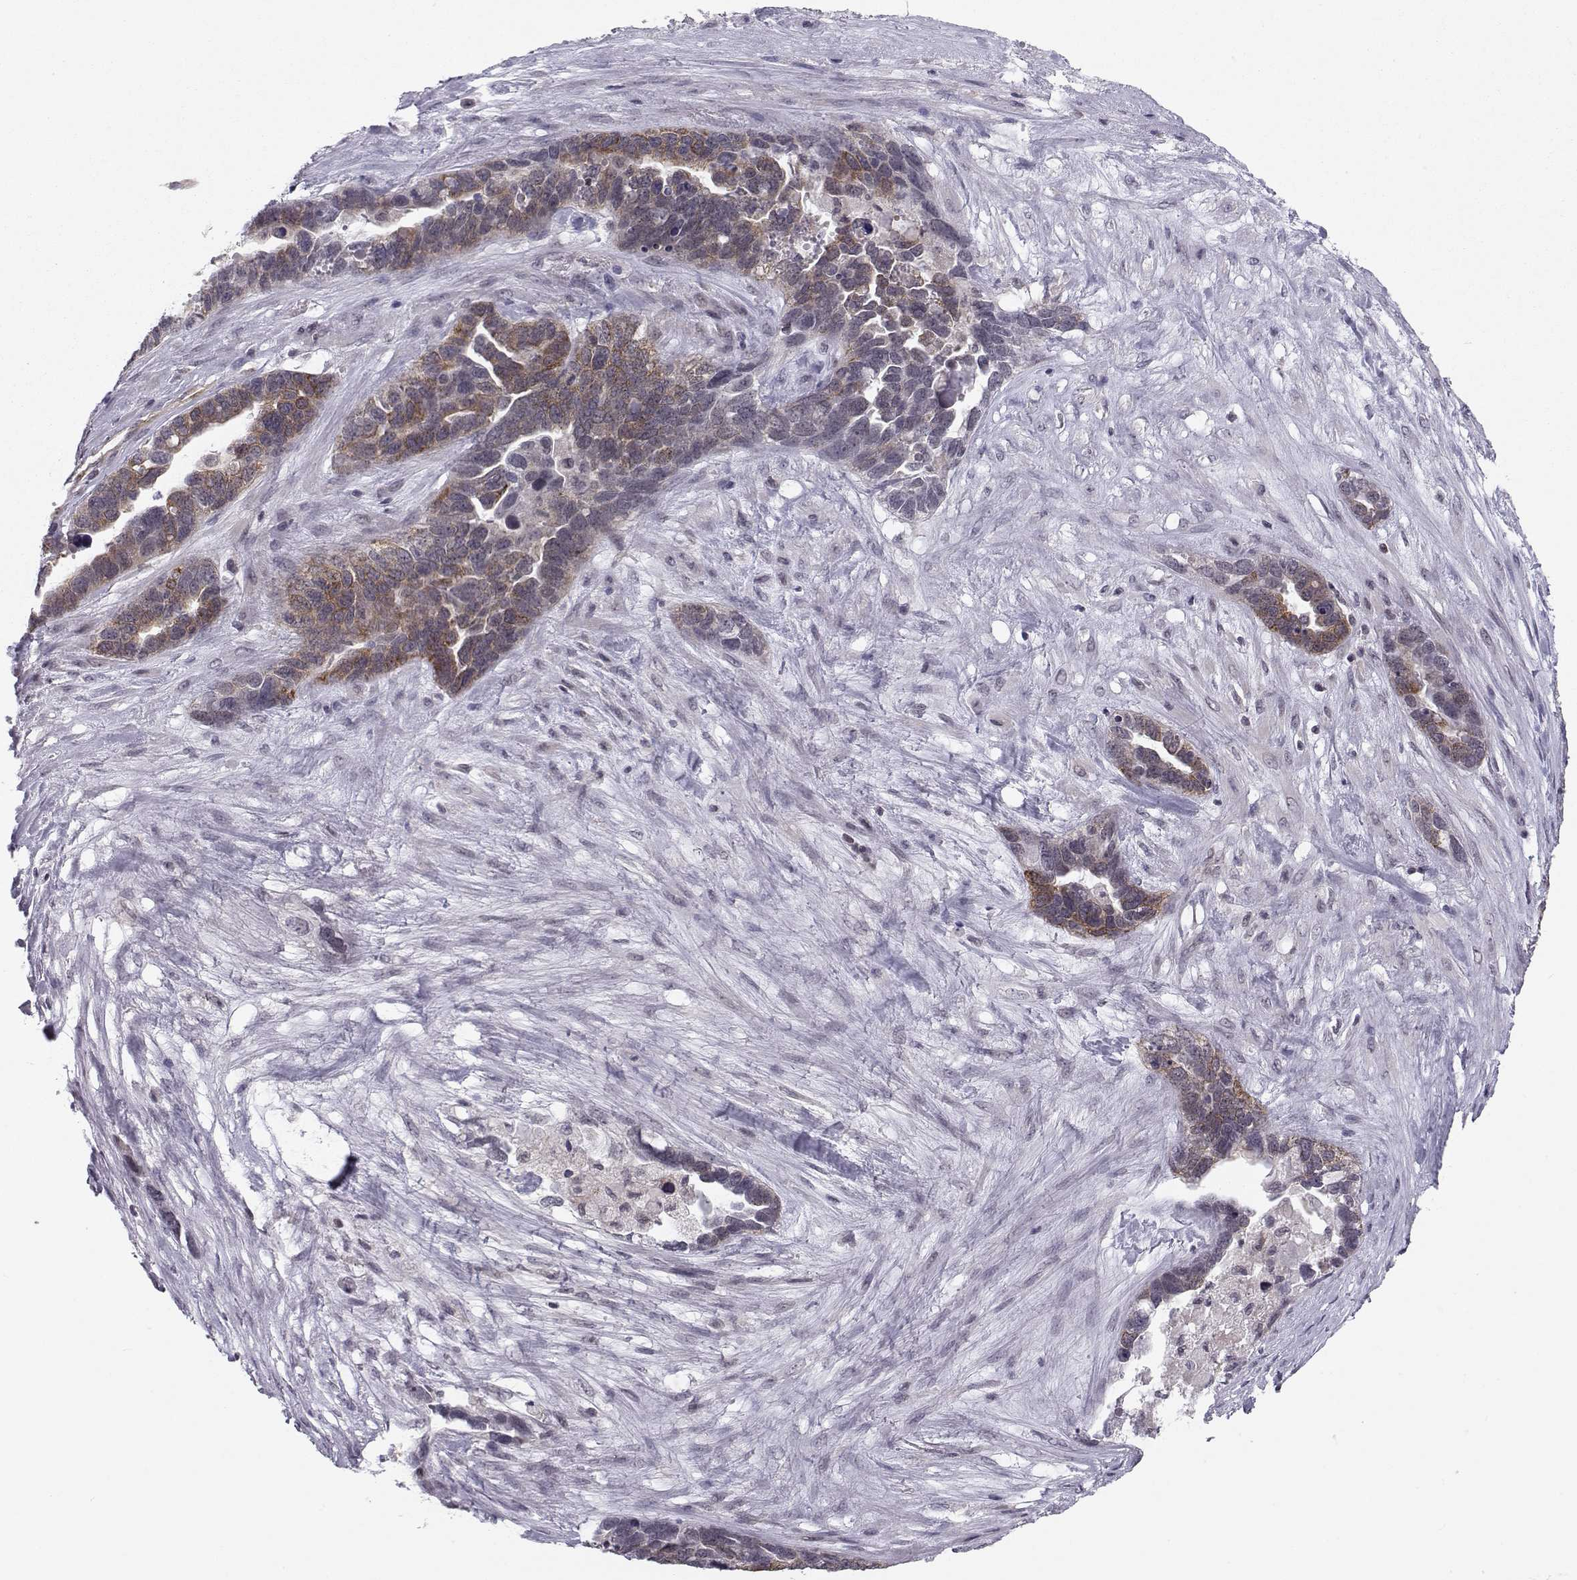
{"staining": {"intensity": "moderate", "quantity": "<25%", "location": "cytoplasmic/membranous"}, "tissue": "ovarian cancer", "cell_type": "Tumor cells", "image_type": "cancer", "snomed": [{"axis": "morphology", "description": "Cystadenocarcinoma, serous, NOS"}, {"axis": "topography", "description": "Ovary"}], "caption": "An image of ovarian serous cystadenocarcinoma stained for a protein reveals moderate cytoplasmic/membranous brown staining in tumor cells.", "gene": "KIF13B", "patient": {"sex": "female", "age": 54}}